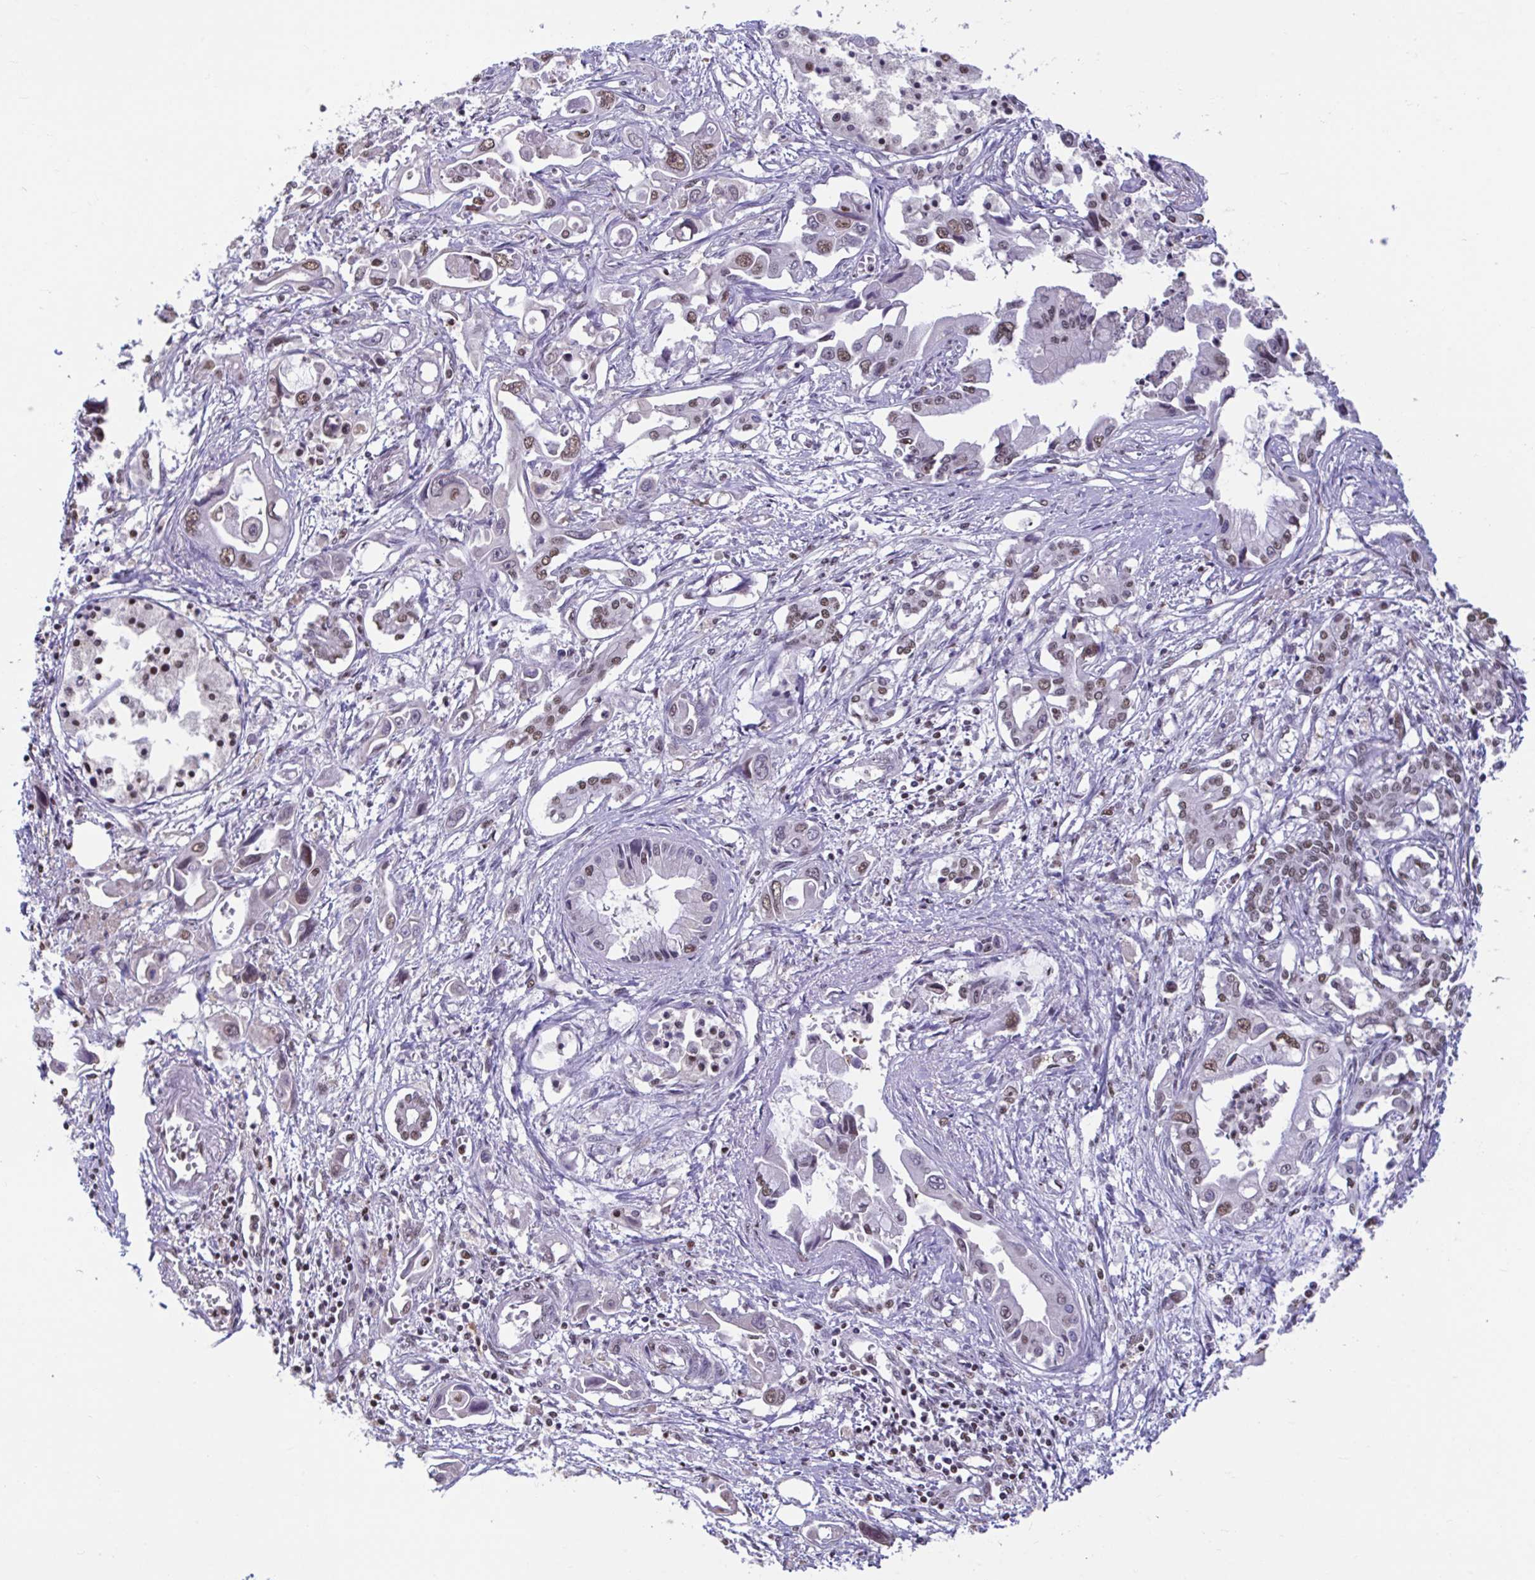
{"staining": {"intensity": "moderate", "quantity": "25%-75%", "location": "nuclear"}, "tissue": "pancreatic cancer", "cell_type": "Tumor cells", "image_type": "cancer", "snomed": [{"axis": "morphology", "description": "Adenocarcinoma, NOS"}, {"axis": "topography", "description": "Pancreas"}], "caption": "A histopathology image showing moderate nuclear expression in about 25%-75% of tumor cells in pancreatic cancer, as visualized by brown immunohistochemical staining.", "gene": "HNRNPDL", "patient": {"sex": "male", "age": 84}}